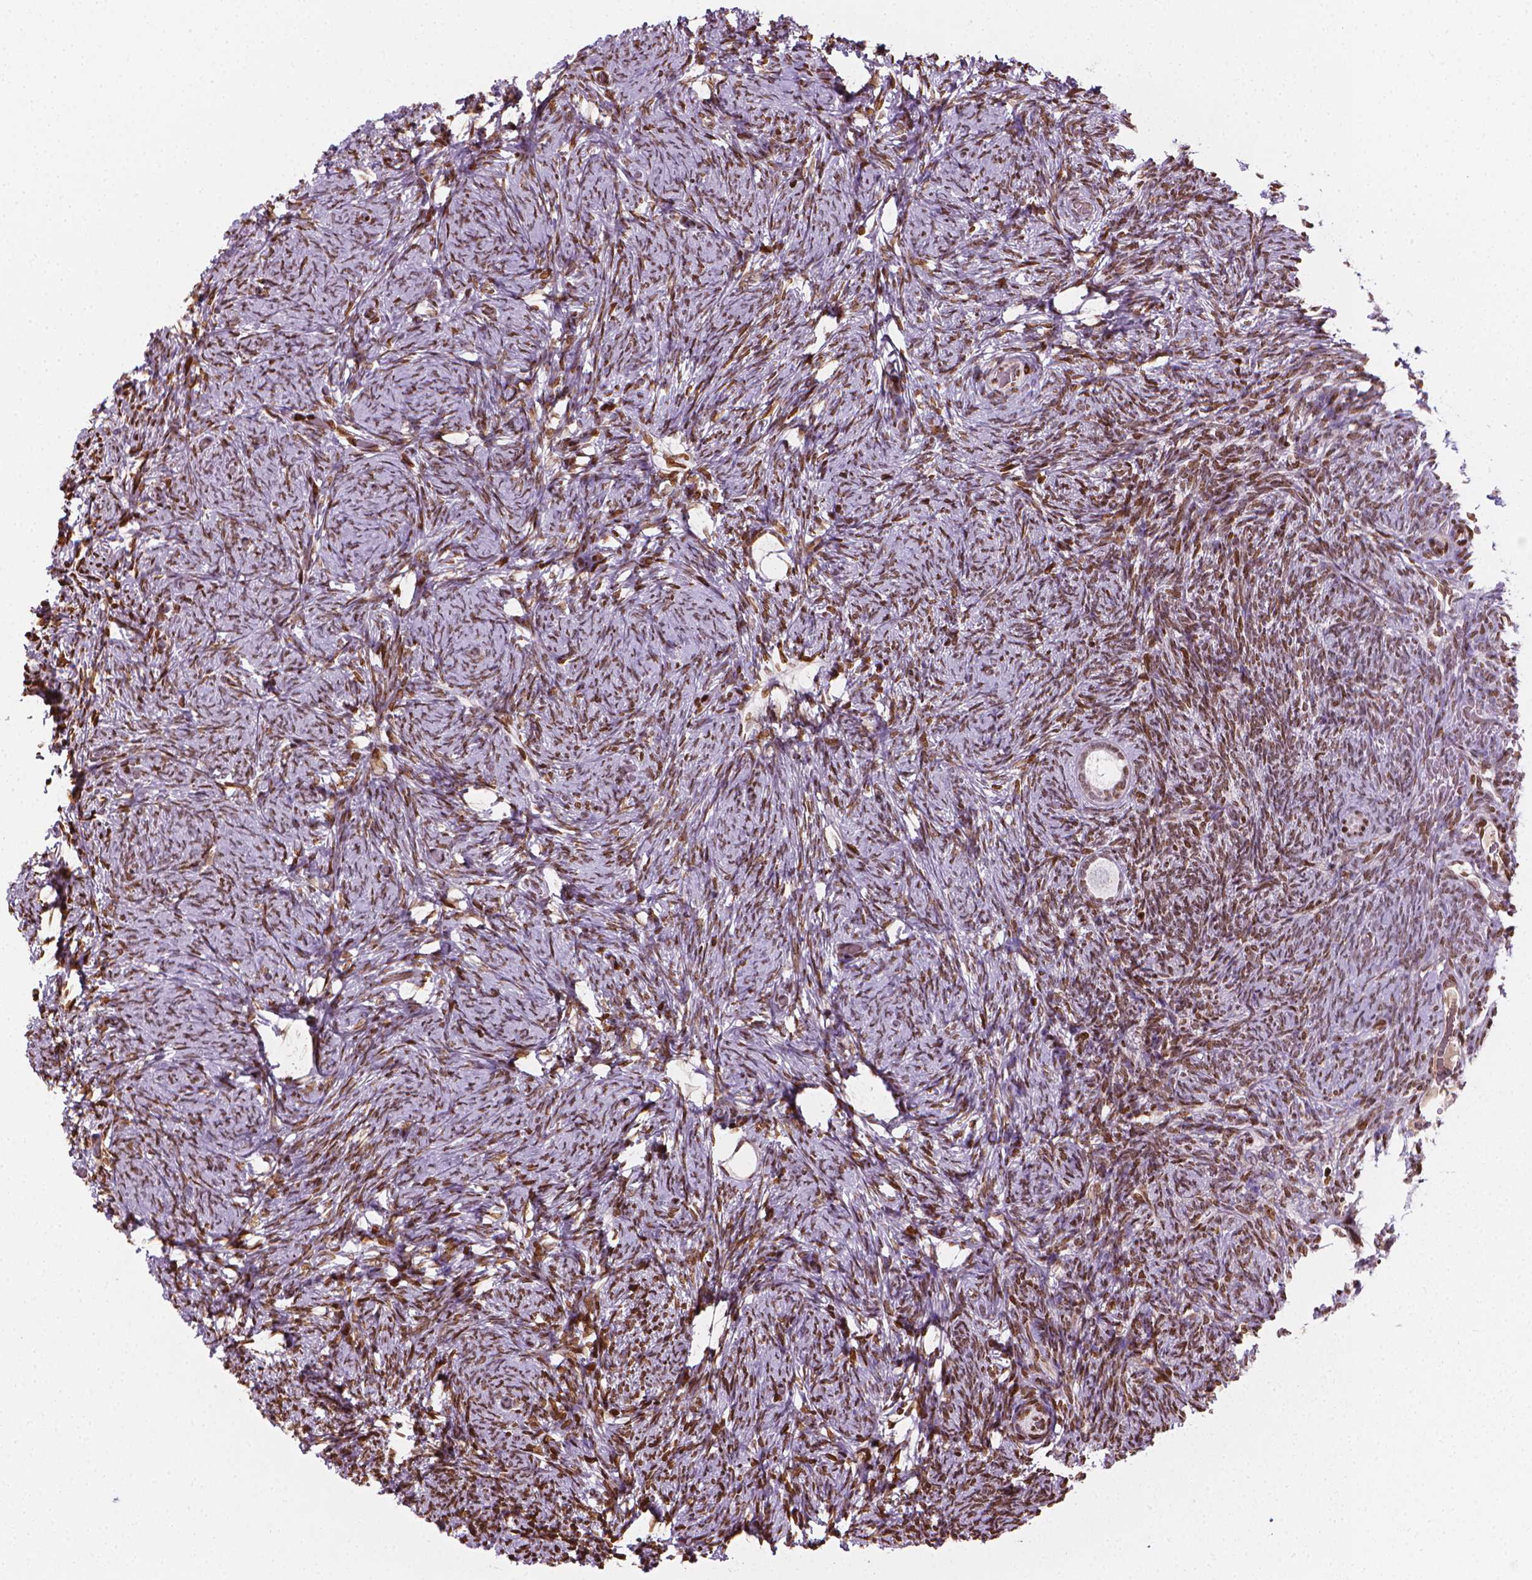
{"staining": {"intensity": "moderate", "quantity": ">75%", "location": "nuclear"}, "tissue": "ovary", "cell_type": "Follicle cells", "image_type": "normal", "snomed": [{"axis": "morphology", "description": "Normal tissue, NOS"}, {"axis": "topography", "description": "Ovary"}], "caption": "Brown immunohistochemical staining in benign human ovary demonstrates moderate nuclear positivity in about >75% of follicle cells.", "gene": "PIP4K2A", "patient": {"sex": "female", "age": 34}}